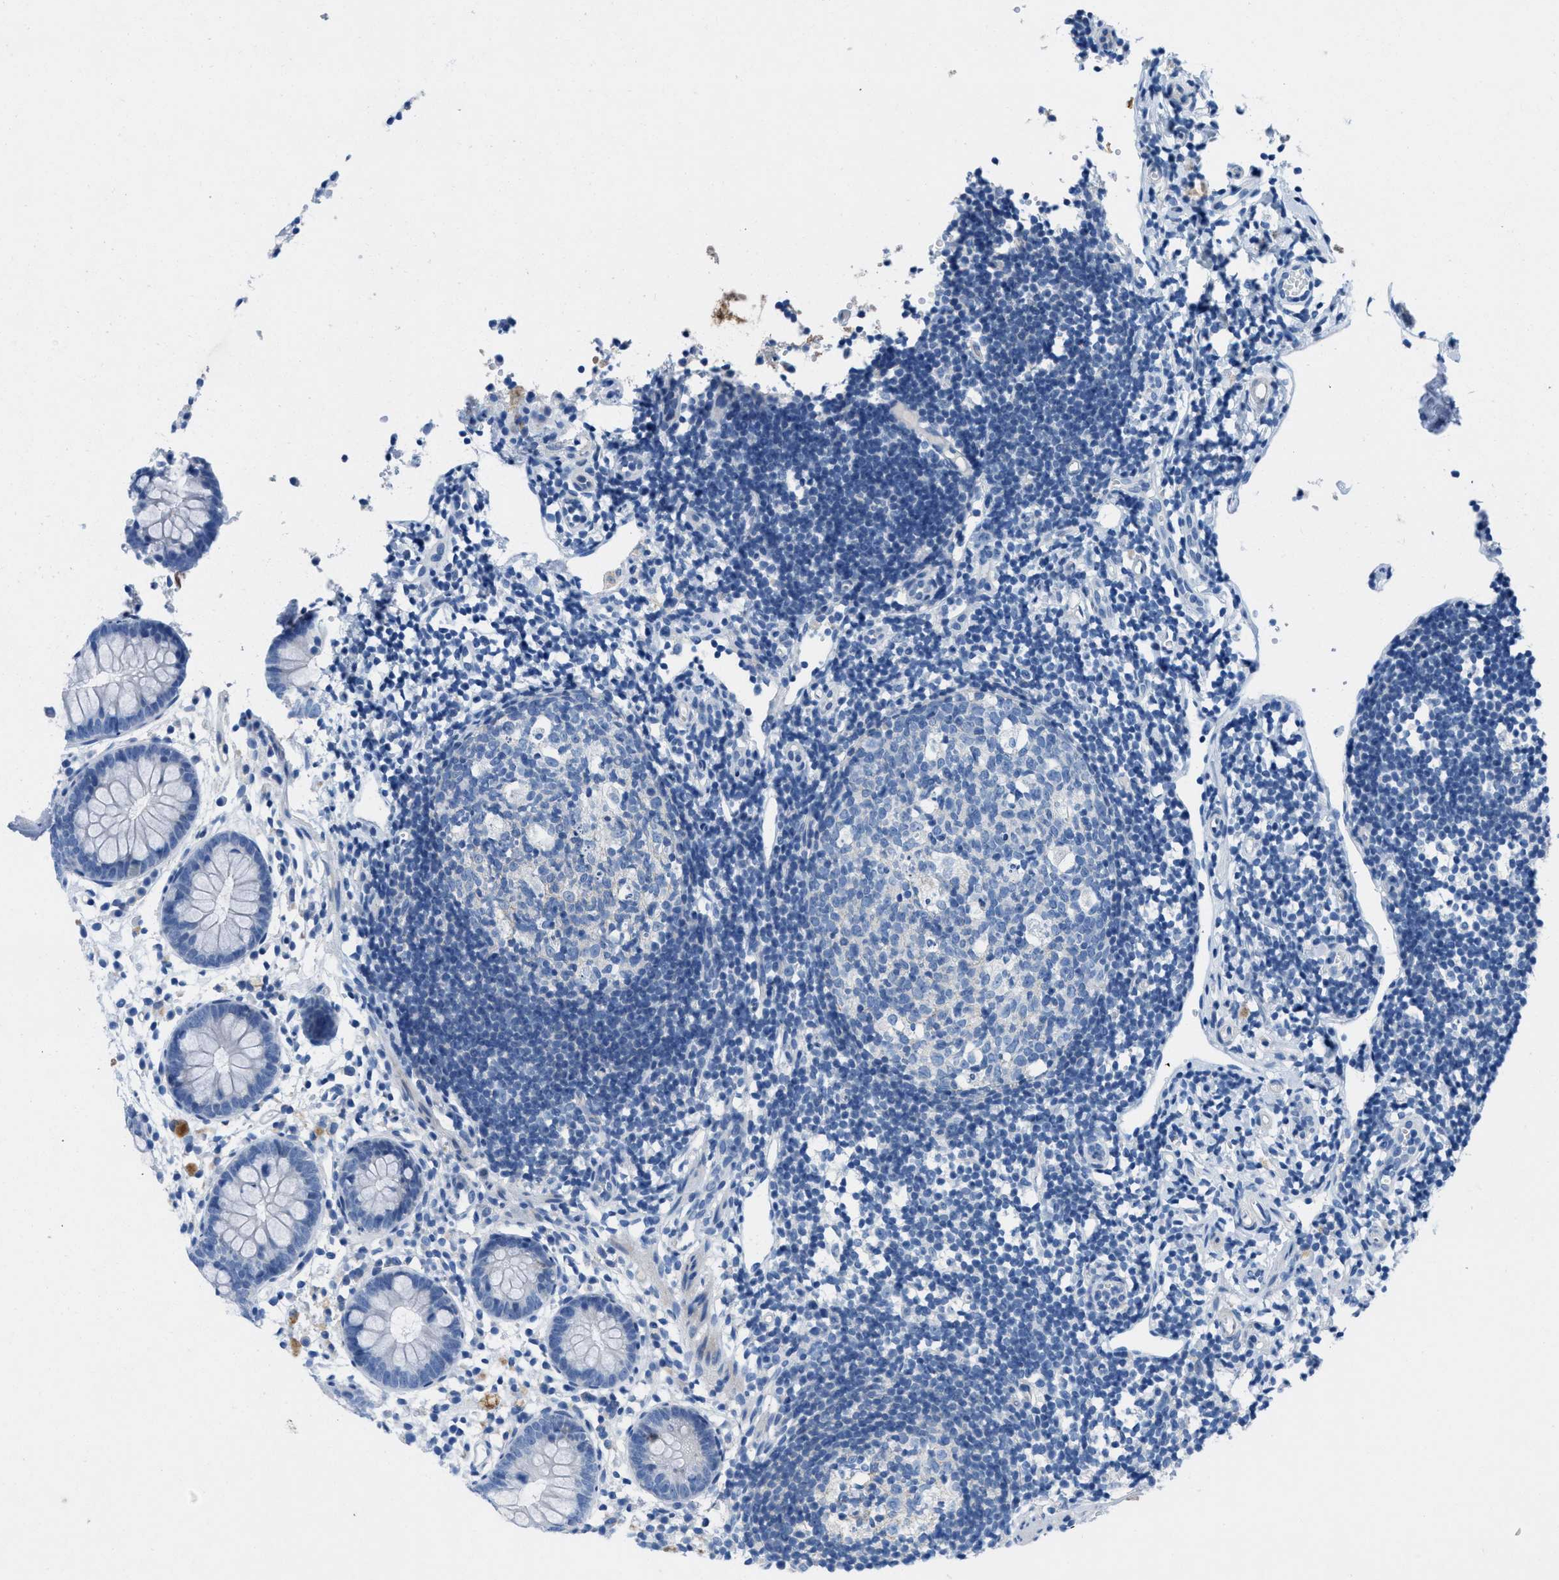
{"staining": {"intensity": "negative", "quantity": "none", "location": "none"}, "tissue": "appendix", "cell_type": "Glandular cells", "image_type": "normal", "snomed": [{"axis": "morphology", "description": "Normal tissue, NOS"}, {"axis": "topography", "description": "Appendix"}], "caption": "Glandular cells show no significant protein expression in normal appendix. (IHC, brightfield microscopy, high magnification).", "gene": "GALNT17", "patient": {"sex": "female", "age": 20}}